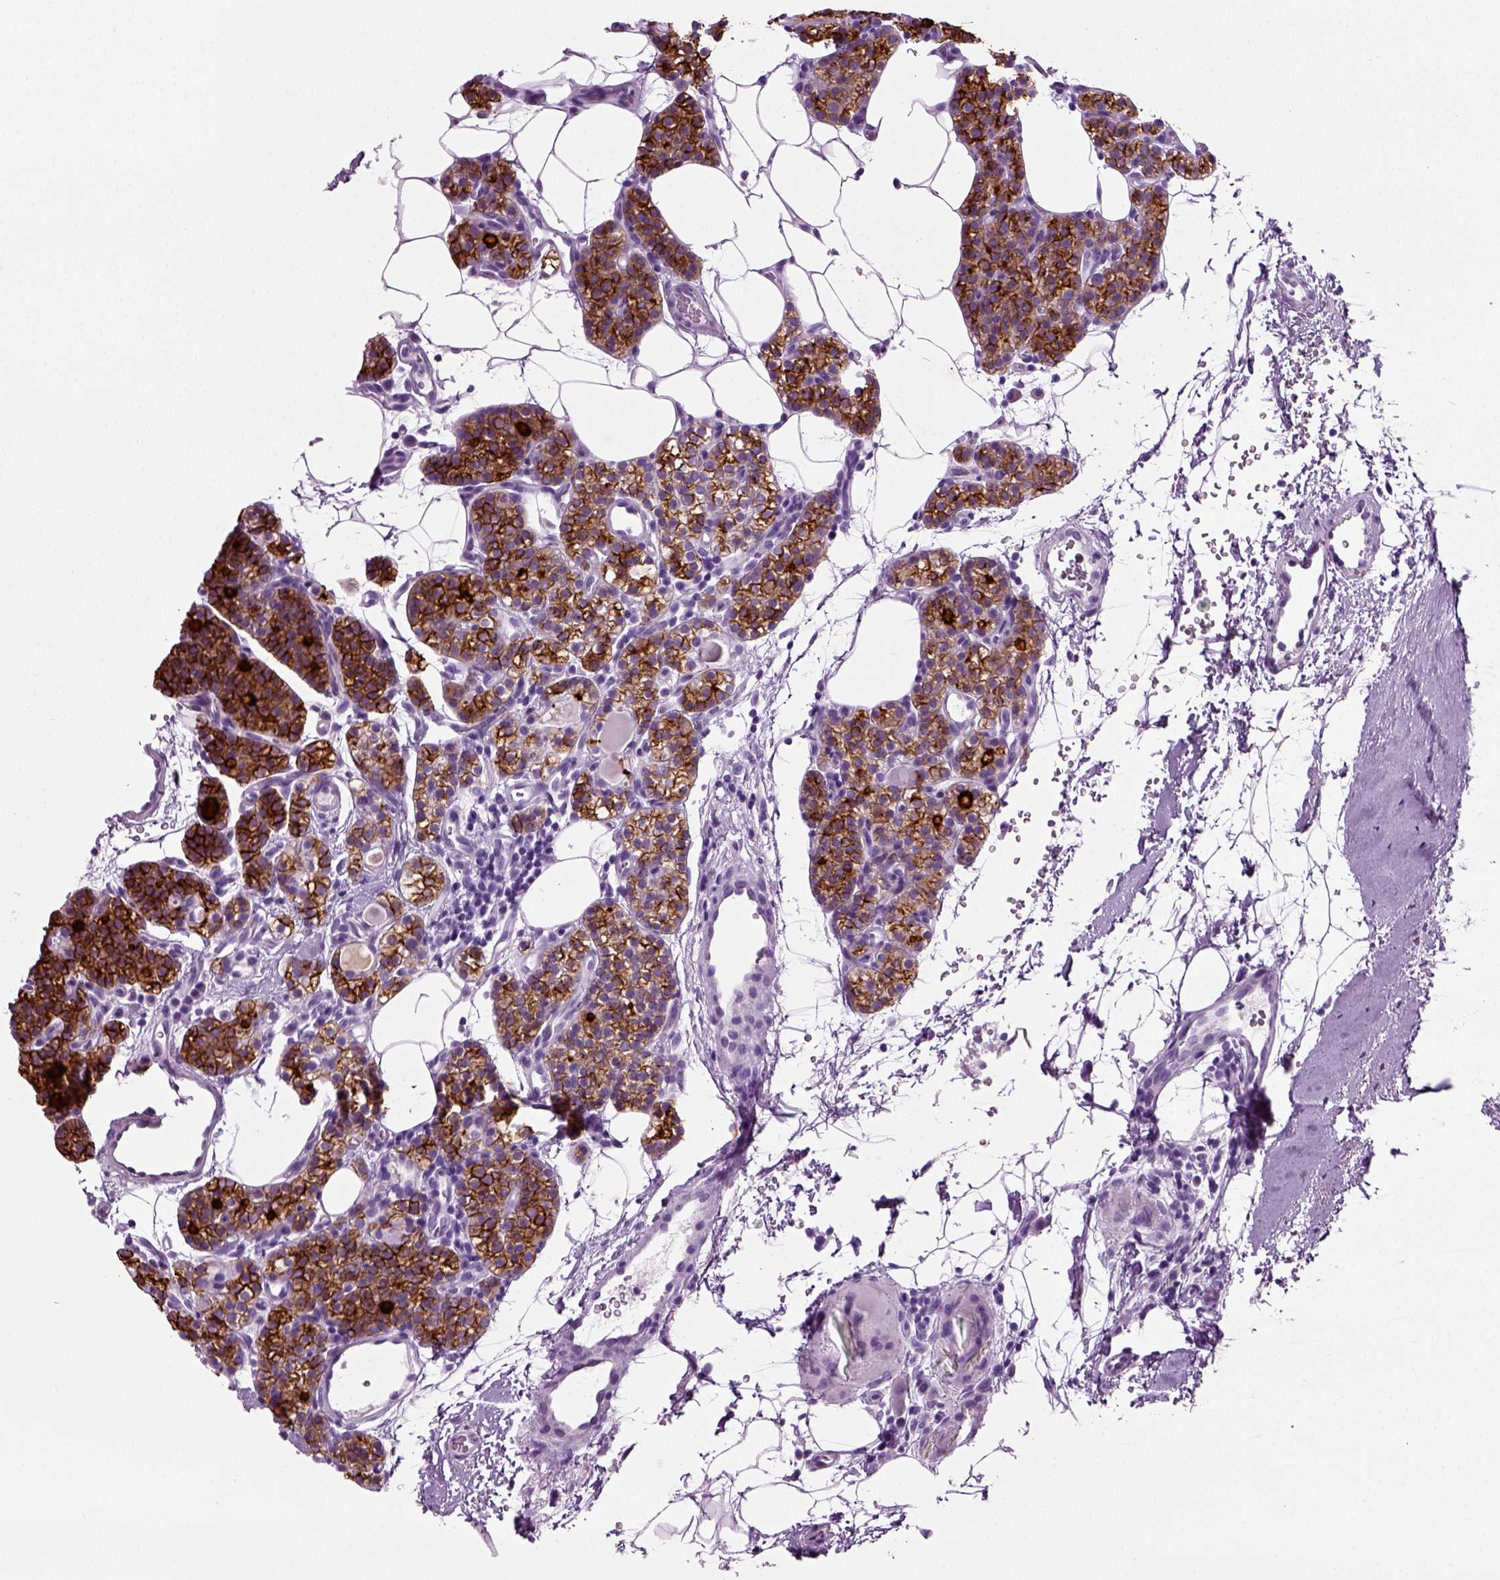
{"staining": {"intensity": "strong", "quantity": ">75%", "location": "cytoplasmic/membranous"}, "tissue": "parathyroid gland", "cell_type": "Glandular cells", "image_type": "normal", "snomed": [{"axis": "morphology", "description": "Normal tissue, NOS"}, {"axis": "topography", "description": "Parathyroid gland"}], "caption": "The image displays staining of unremarkable parathyroid gland, revealing strong cytoplasmic/membranous protein staining (brown color) within glandular cells. (IHC, brightfield microscopy, high magnification).", "gene": "CD109", "patient": {"sex": "female", "age": 67}}